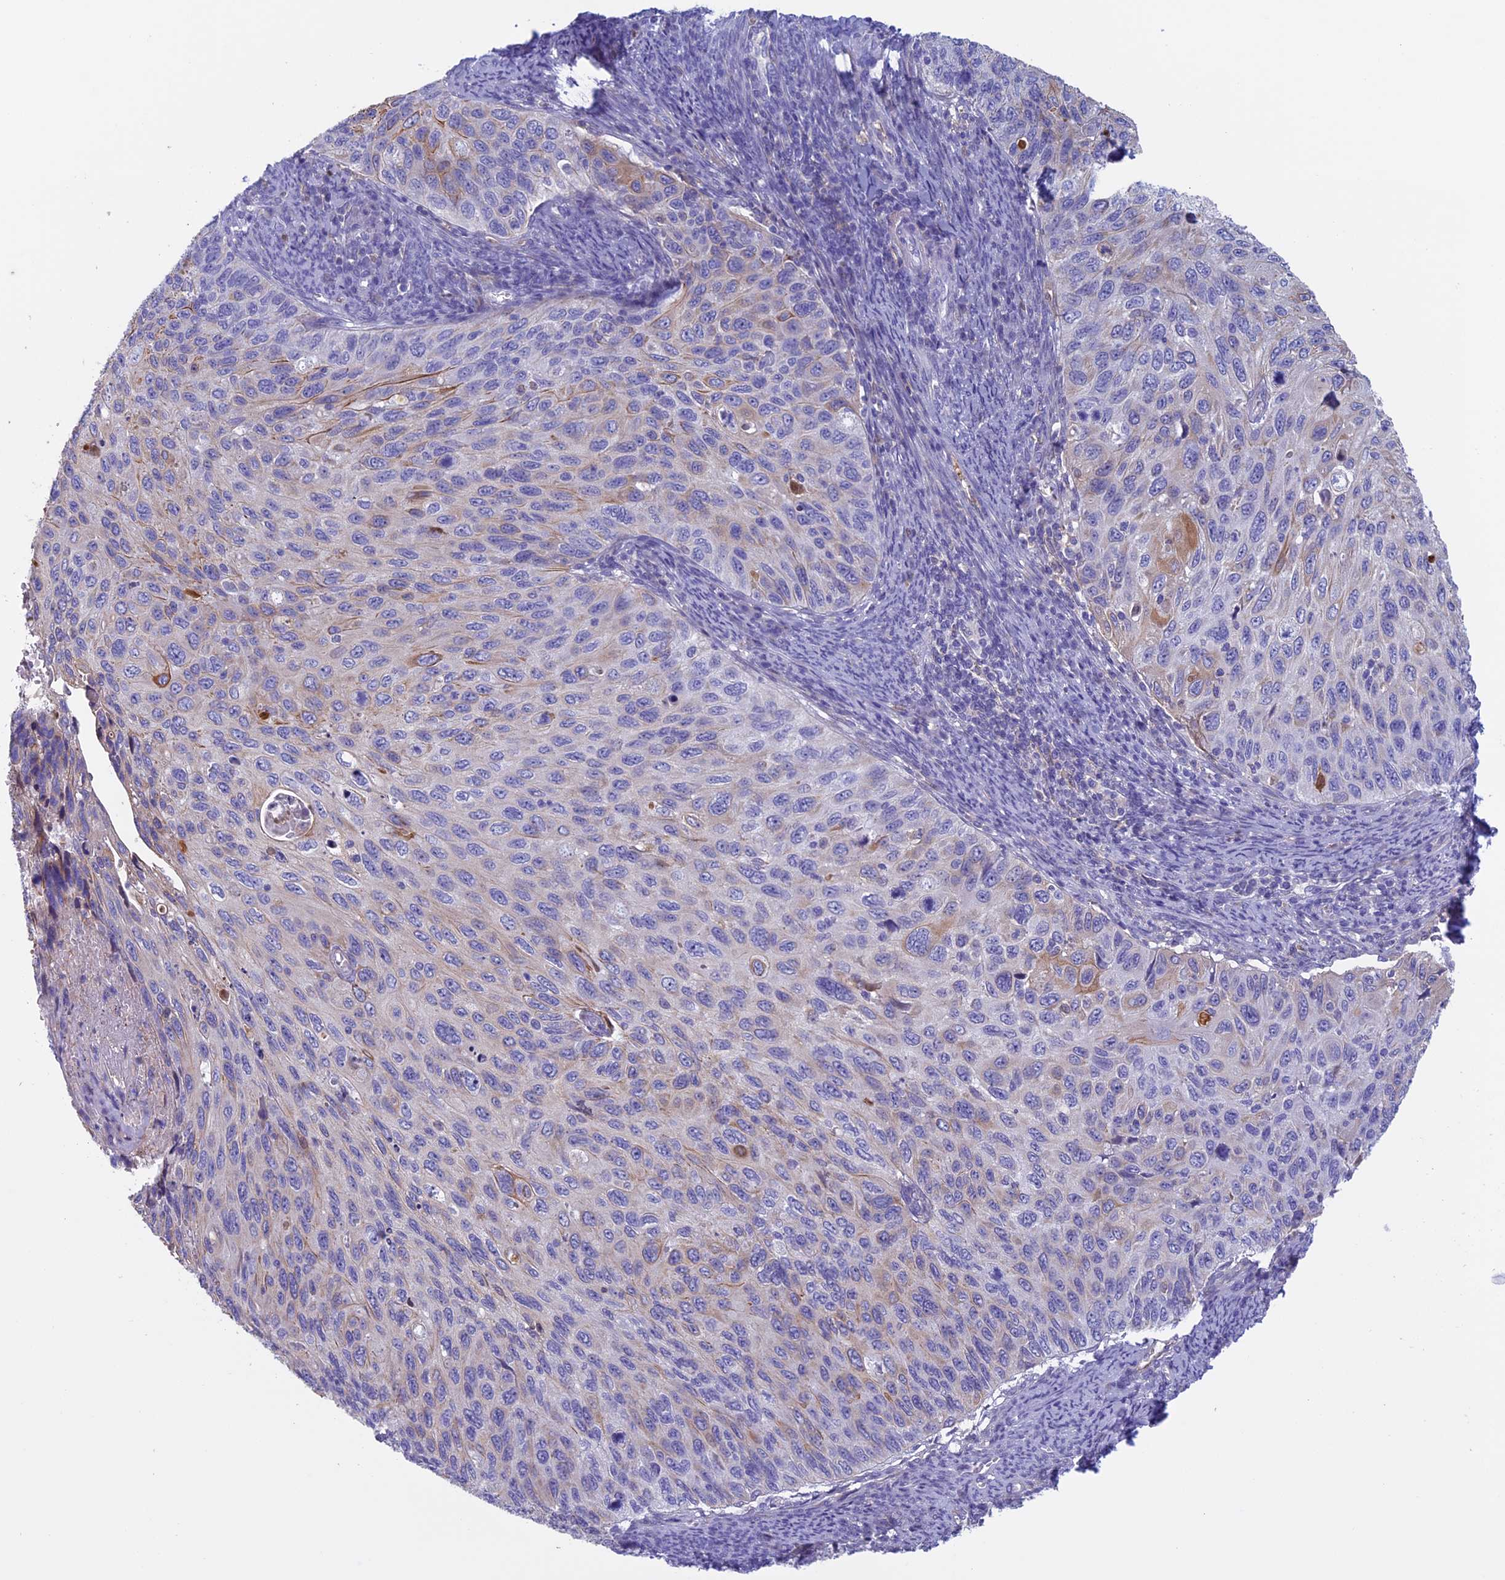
{"staining": {"intensity": "moderate", "quantity": "<25%", "location": "cytoplasmic/membranous"}, "tissue": "cervical cancer", "cell_type": "Tumor cells", "image_type": "cancer", "snomed": [{"axis": "morphology", "description": "Squamous cell carcinoma, NOS"}, {"axis": "topography", "description": "Cervix"}], "caption": "Moderate cytoplasmic/membranous positivity is seen in approximately <25% of tumor cells in cervical squamous cell carcinoma.", "gene": "ANGPTL2", "patient": {"sex": "female", "age": 70}}